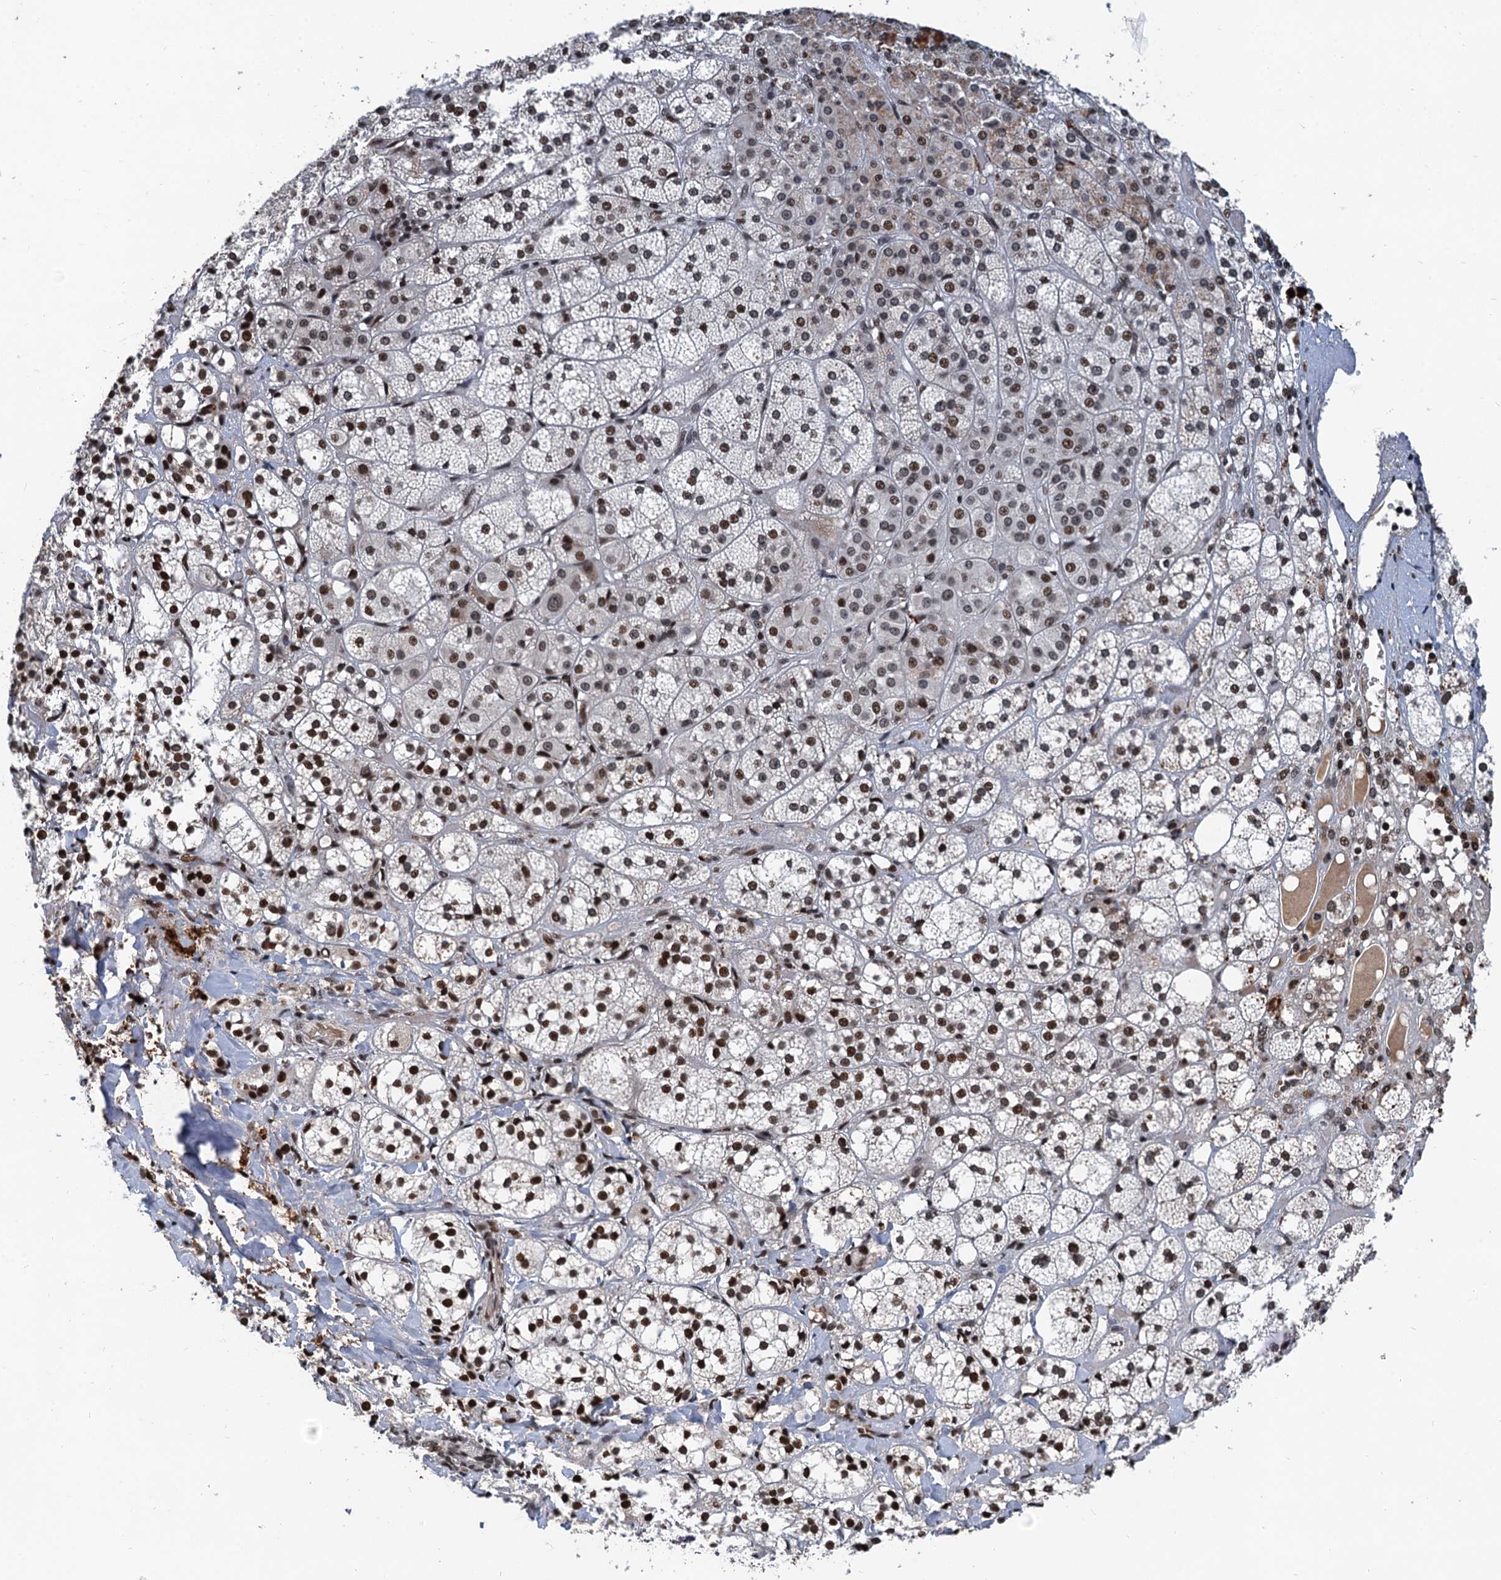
{"staining": {"intensity": "moderate", "quantity": "25%-75%", "location": "nuclear"}, "tissue": "adrenal gland", "cell_type": "Glandular cells", "image_type": "normal", "snomed": [{"axis": "morphology", "description": "Normal tissue, NOS"}, {"axis": "topography", "description": "Adrenal gland"}], "caption": "DAB (3,3'-diaminobenzidine) immunohistochemical staining of benign adrenal gland reveals moderate nuclear protein positivity in about 25%-75% of glandular cells. Nuclei are stained in blue.", "gene": "FAM217B", "patient": {"sex": "female", "age": 61}}